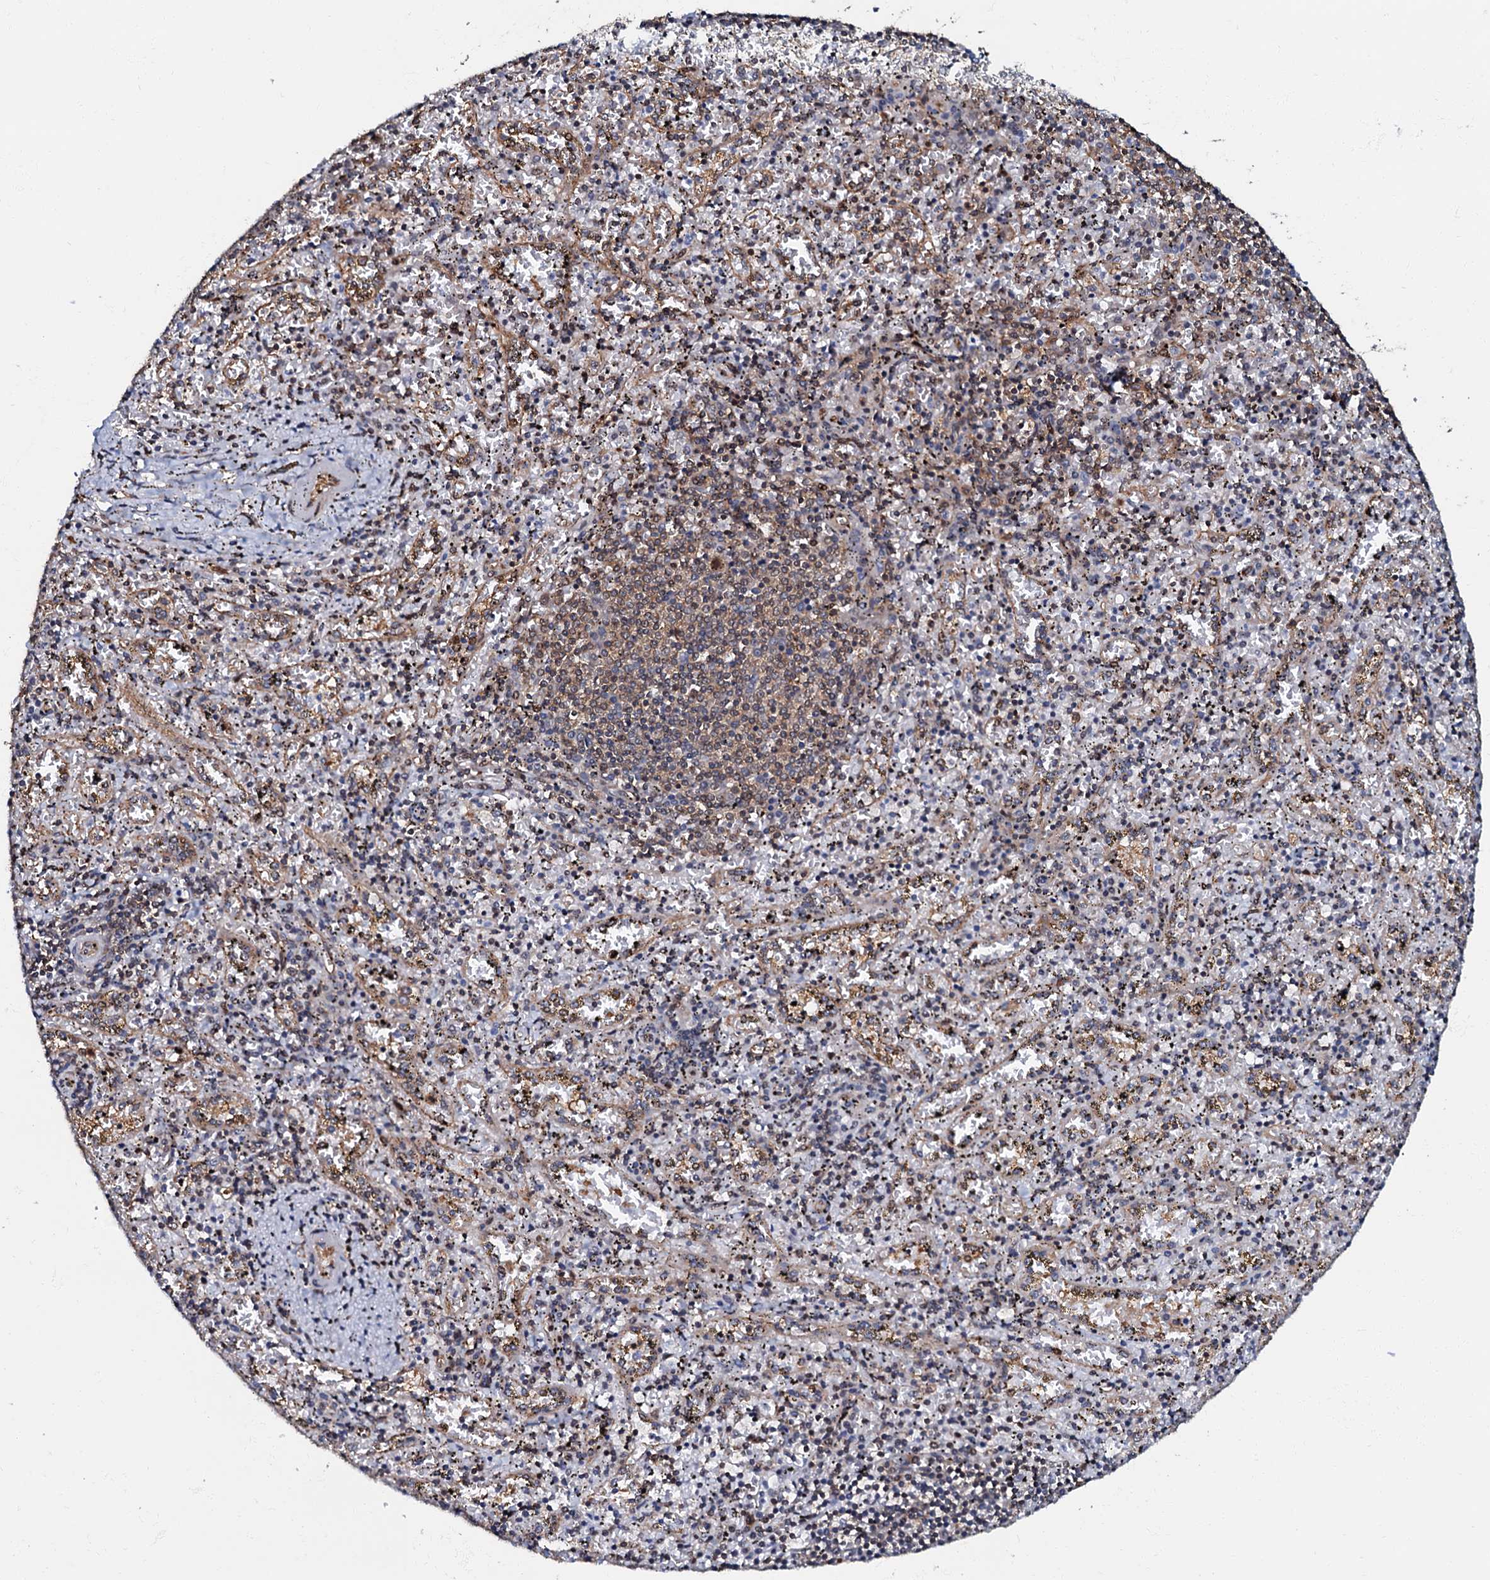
{"staining": {"intensity": "weak", "quantity": "<25%", "location": "cytoplasmic/membranous"}, "tissue": "spleen", "cell_type": "Cells in red pulp", "image_type": "normal", "snomed": [{"axis": "morphology", "description": "Normal tissue, NOS"}, {"axis": "topography", "description": "Spleen"}], "caption": "An image of spleen stained for a protein exhibits no brown staining in cells in red pulp. (Stains: DAB immunohistochemistry with hematoxylin counter stain, Microscopy: brightfield microscopy at high magnification).", "gene": "OSBP", "patient": {"sex": "male", "age": 11}}